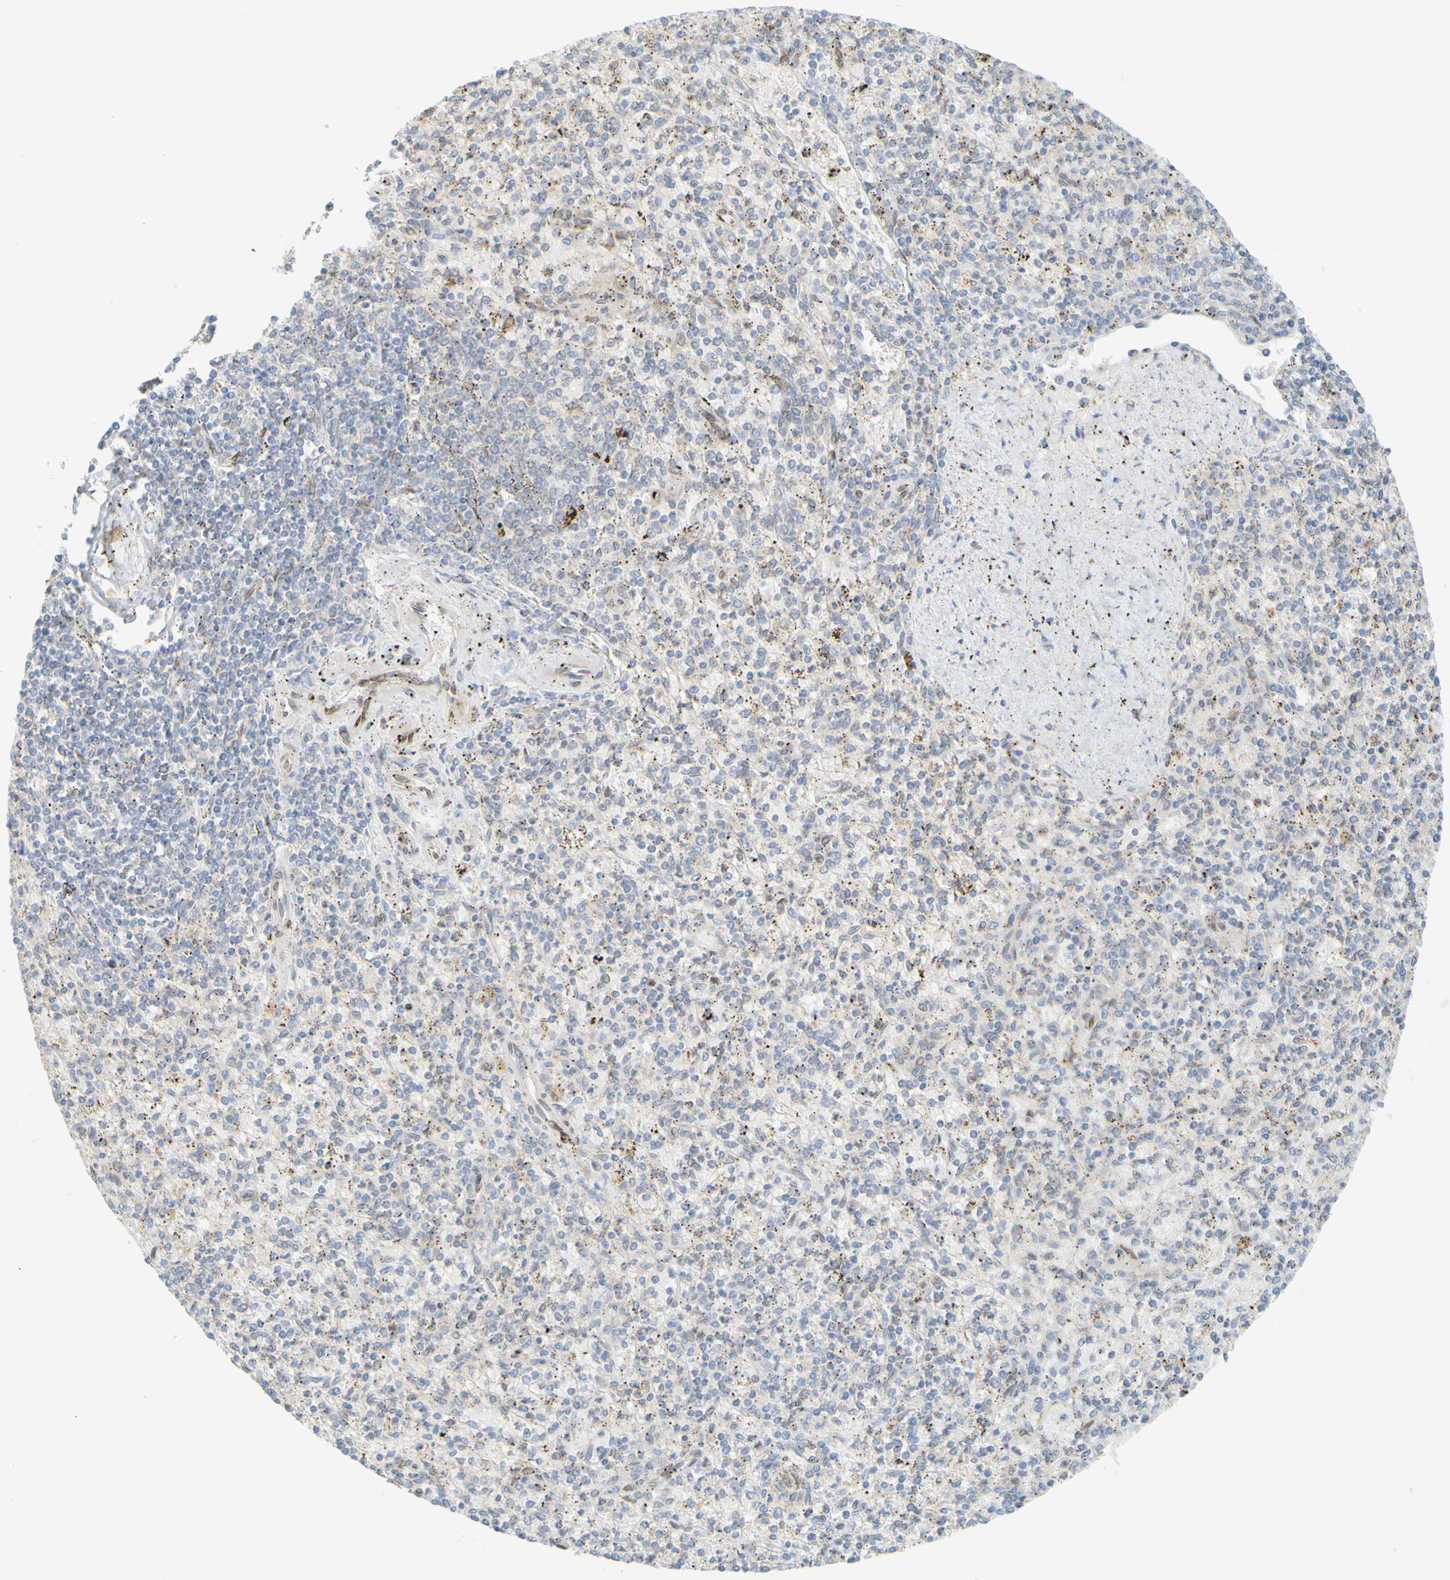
{"staining": {"intensity": "moderate", "quantity": "25%-75%", "location": "cytoplasmic/membranous"}, "tissue": "spleen", "cell_type": "Cells in red pulp", "image_type": "normal", "snomed": [{"axis": "morphology", "description": "Normal tissue, NOS"}, {"axis": "topography", "description": "Spleen"}], "caption": "Immunohistochemistry (DAB) staining of unremarkable spleen shows moderate cytoplasmic/membranous protein expression in about 25%-75% of cells in red pulp.", "gene": "MAG", "patient": {"sex": "male", "age": 72}}